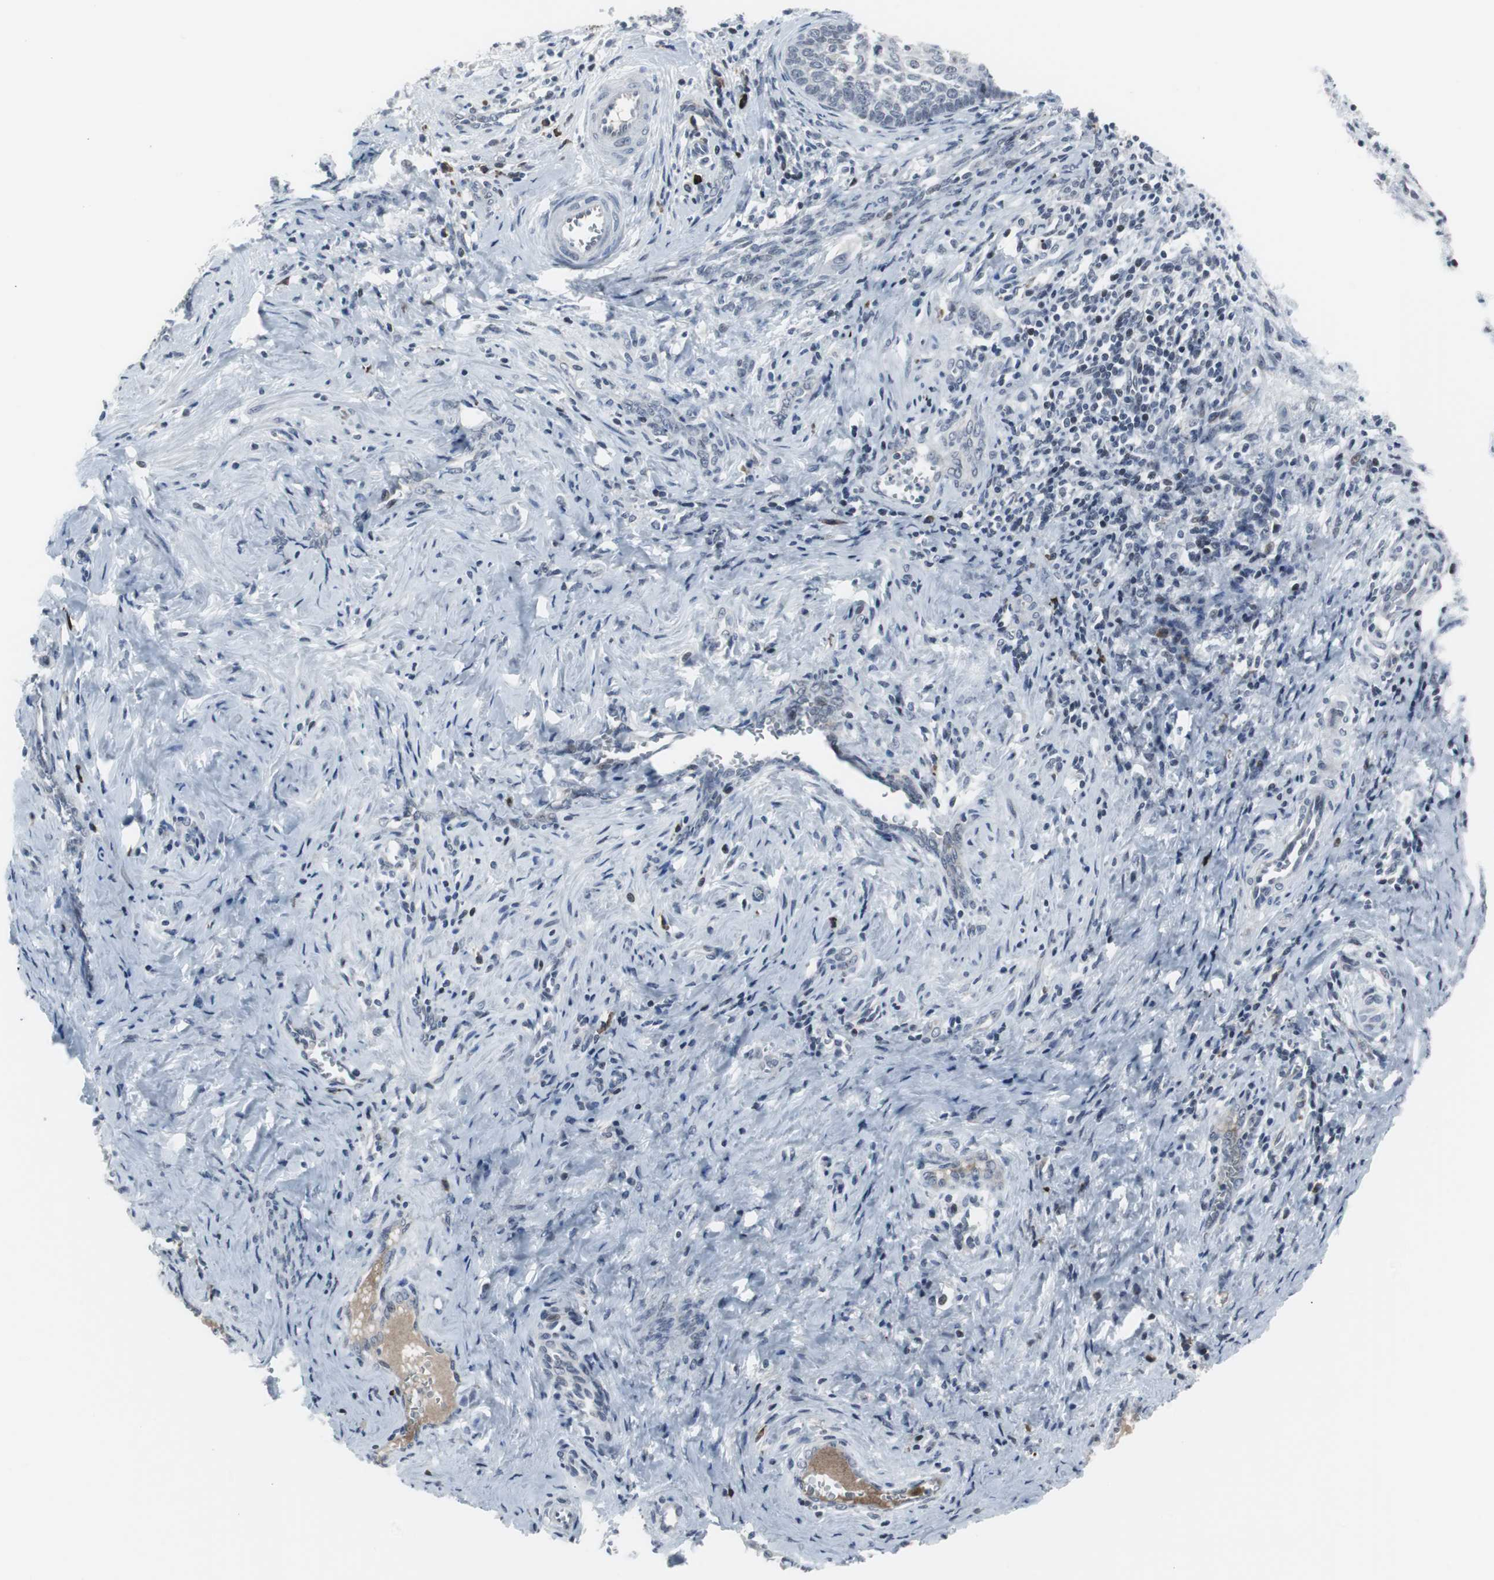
{"staining": {"intensity": "negative", "quantity": "none", "location": "none"}, "tissue": "cervical cancer", "cell_type": "Tumor cells", "image_type": "cancer", "snomed": [{"axis": "morphology", "description": "Squamous cell carcinoma, NOS"}, {"axis": "topography", "description": "Cervix"}], "caption": "This is an IHC micrograph of cervical cancer. There is no staining in tumor cells.", "gene": "DOK1", "patient": {"sex": "female", "age": 33}}